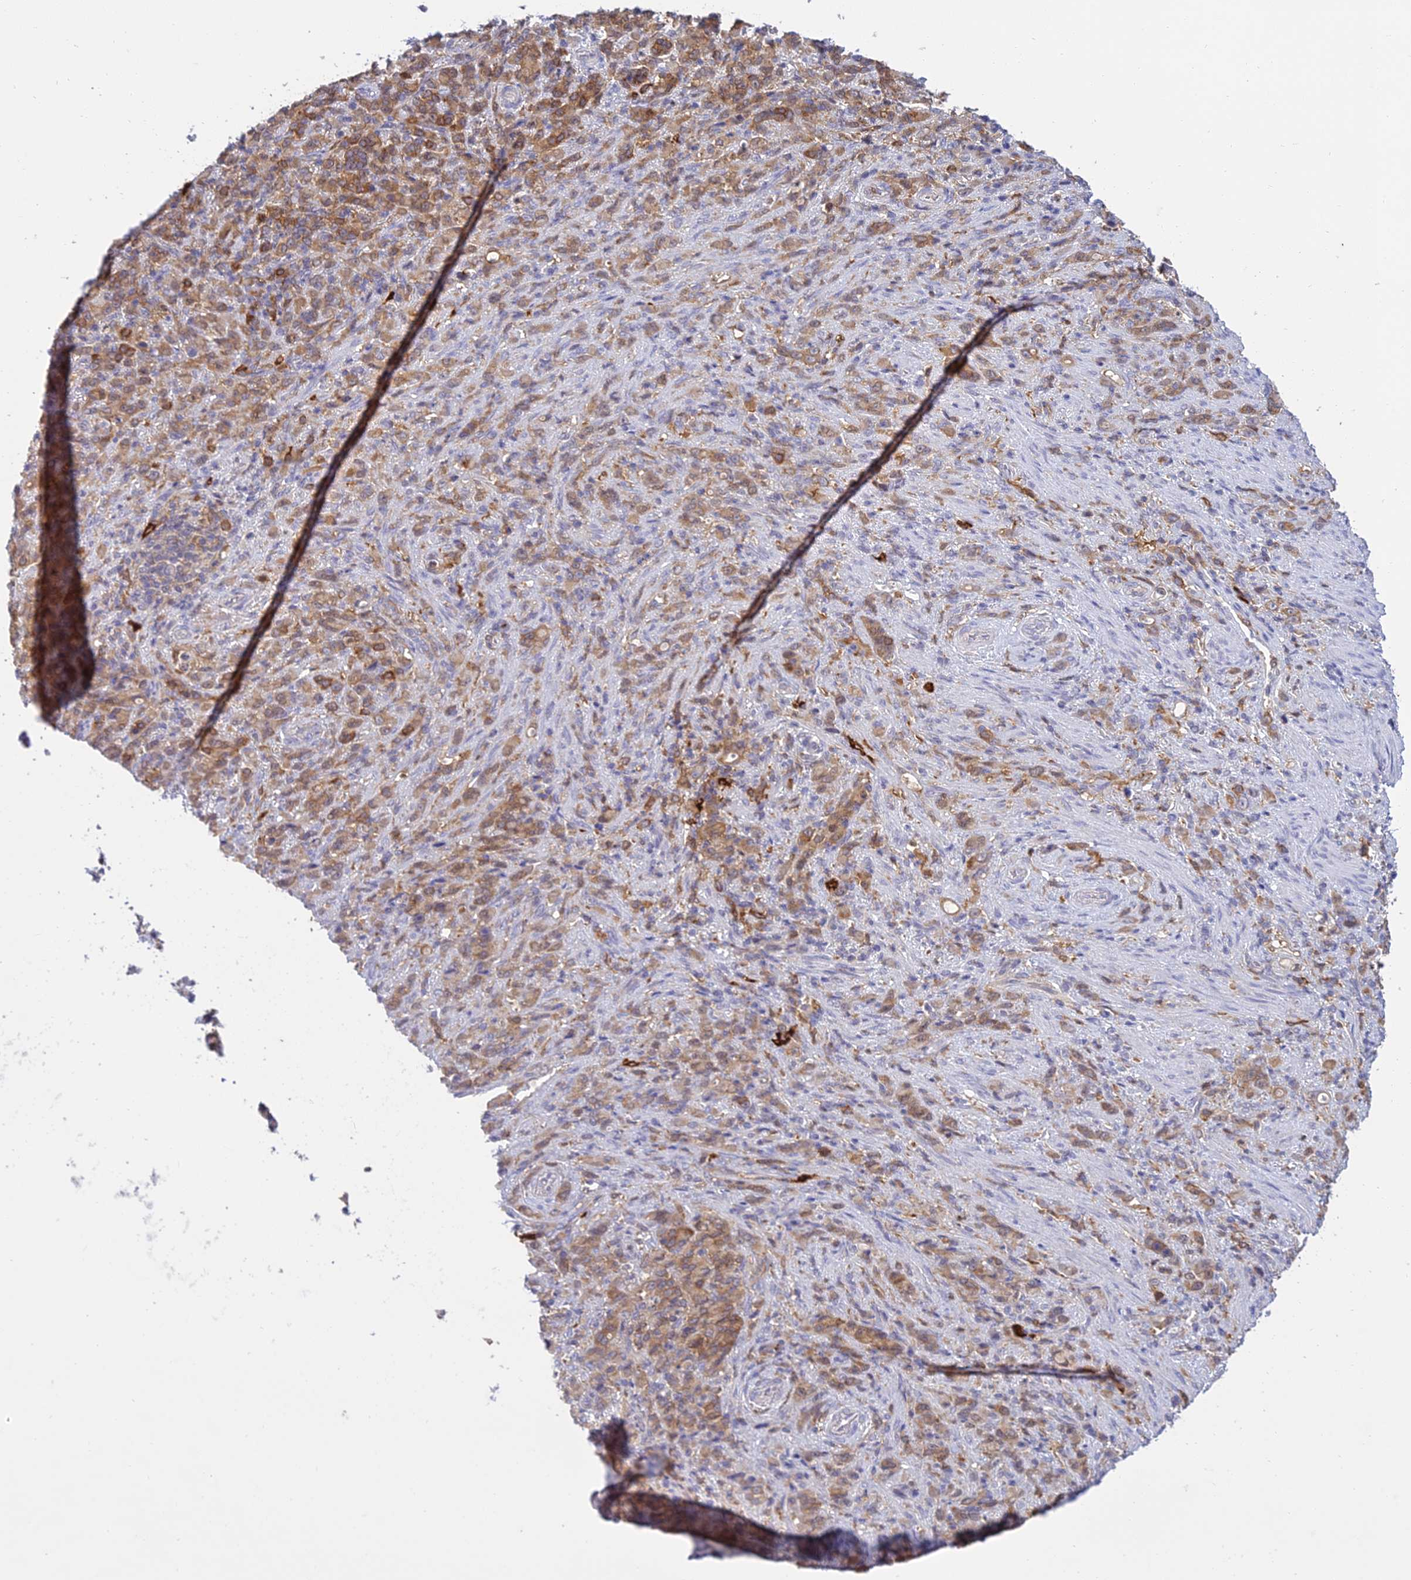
{"staining": {"intensity": "weak", "quantity": ">75%", "location": "cytoplasmic/membranous"}, "tissue": "stomach cancer", "cell_type": "Tumor cells", "image_type": "cancer", "snomed": [{"axis": "morphology", "description": "Adenocarcinoma, NOS"}, {"axis": "topography", "description": "Stomach"}], "caption": "Stomach cancer stained for a protein (brown) demonstrates weak cytoplasmic/membranous positive expression in approximately >75% of tumor cells.", "gene": "UBE2G1", "patient": {"sex": "female", "age": 79}}